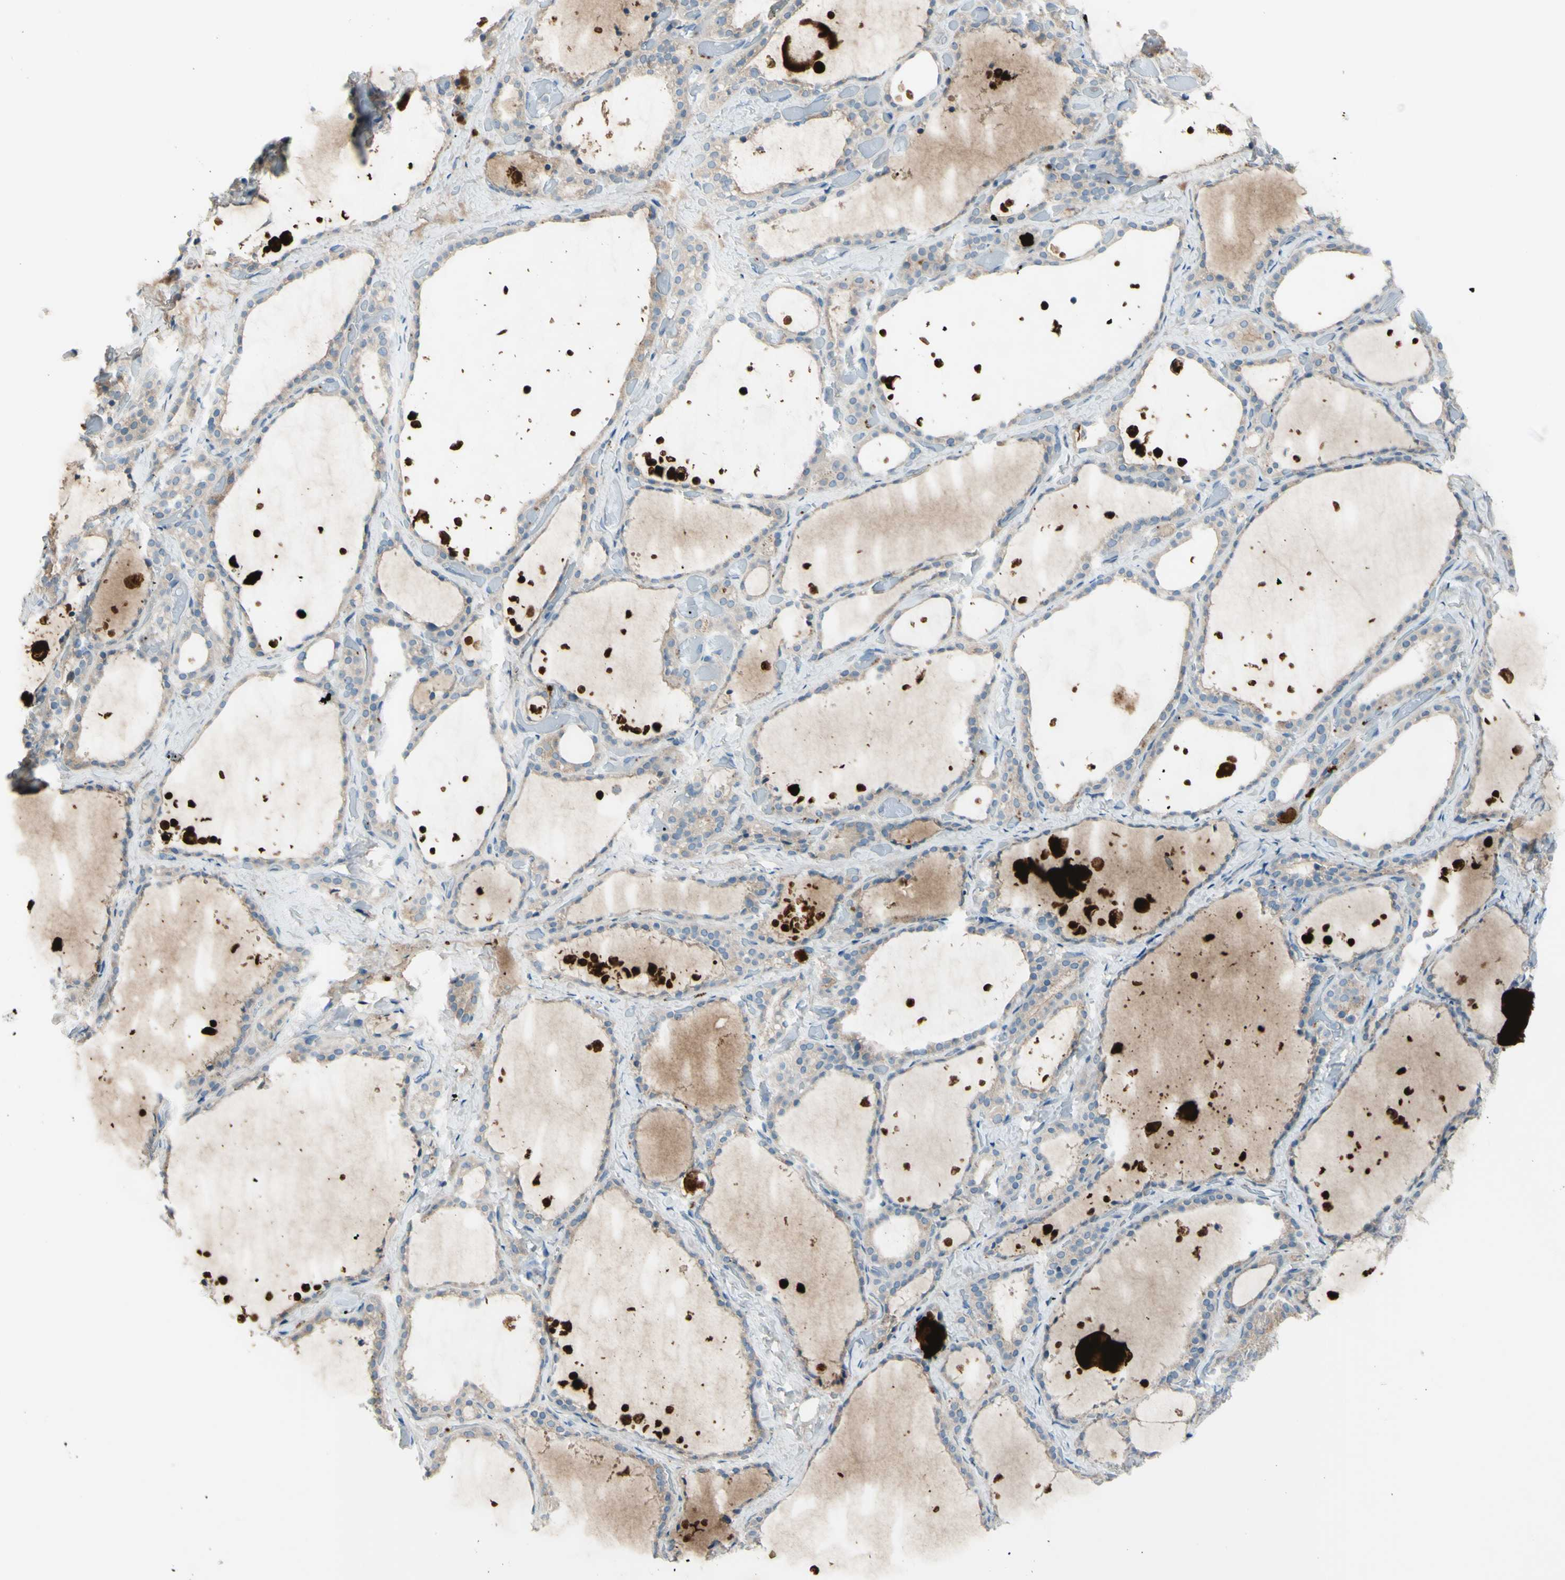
{"staining": {"intensity": "moderate", "quantity": ">75%", "location": "cytoplasmic/membranous"}, "tissue": "thyroid gland", "cell_type": "Glandular cells", "image_type": "normal", "snomed": [{"axis": "morphology", "description": "Normal tissue, NOS"}, {"axis": "topography", "description": "Thyroid gland"}], "caption": "IHC photomicrograph of unremarkable thyroid gland: thyroid gland stained using immunohistochemistry exhibits medium levels of moderate protein expression localized specifically in the cytoplasmic/membranous of glandular cells, appearing as a cytoplasmic/membranous brown color.", "gene": "ATRN", "patient": {"sex": "female", "age": 44}}